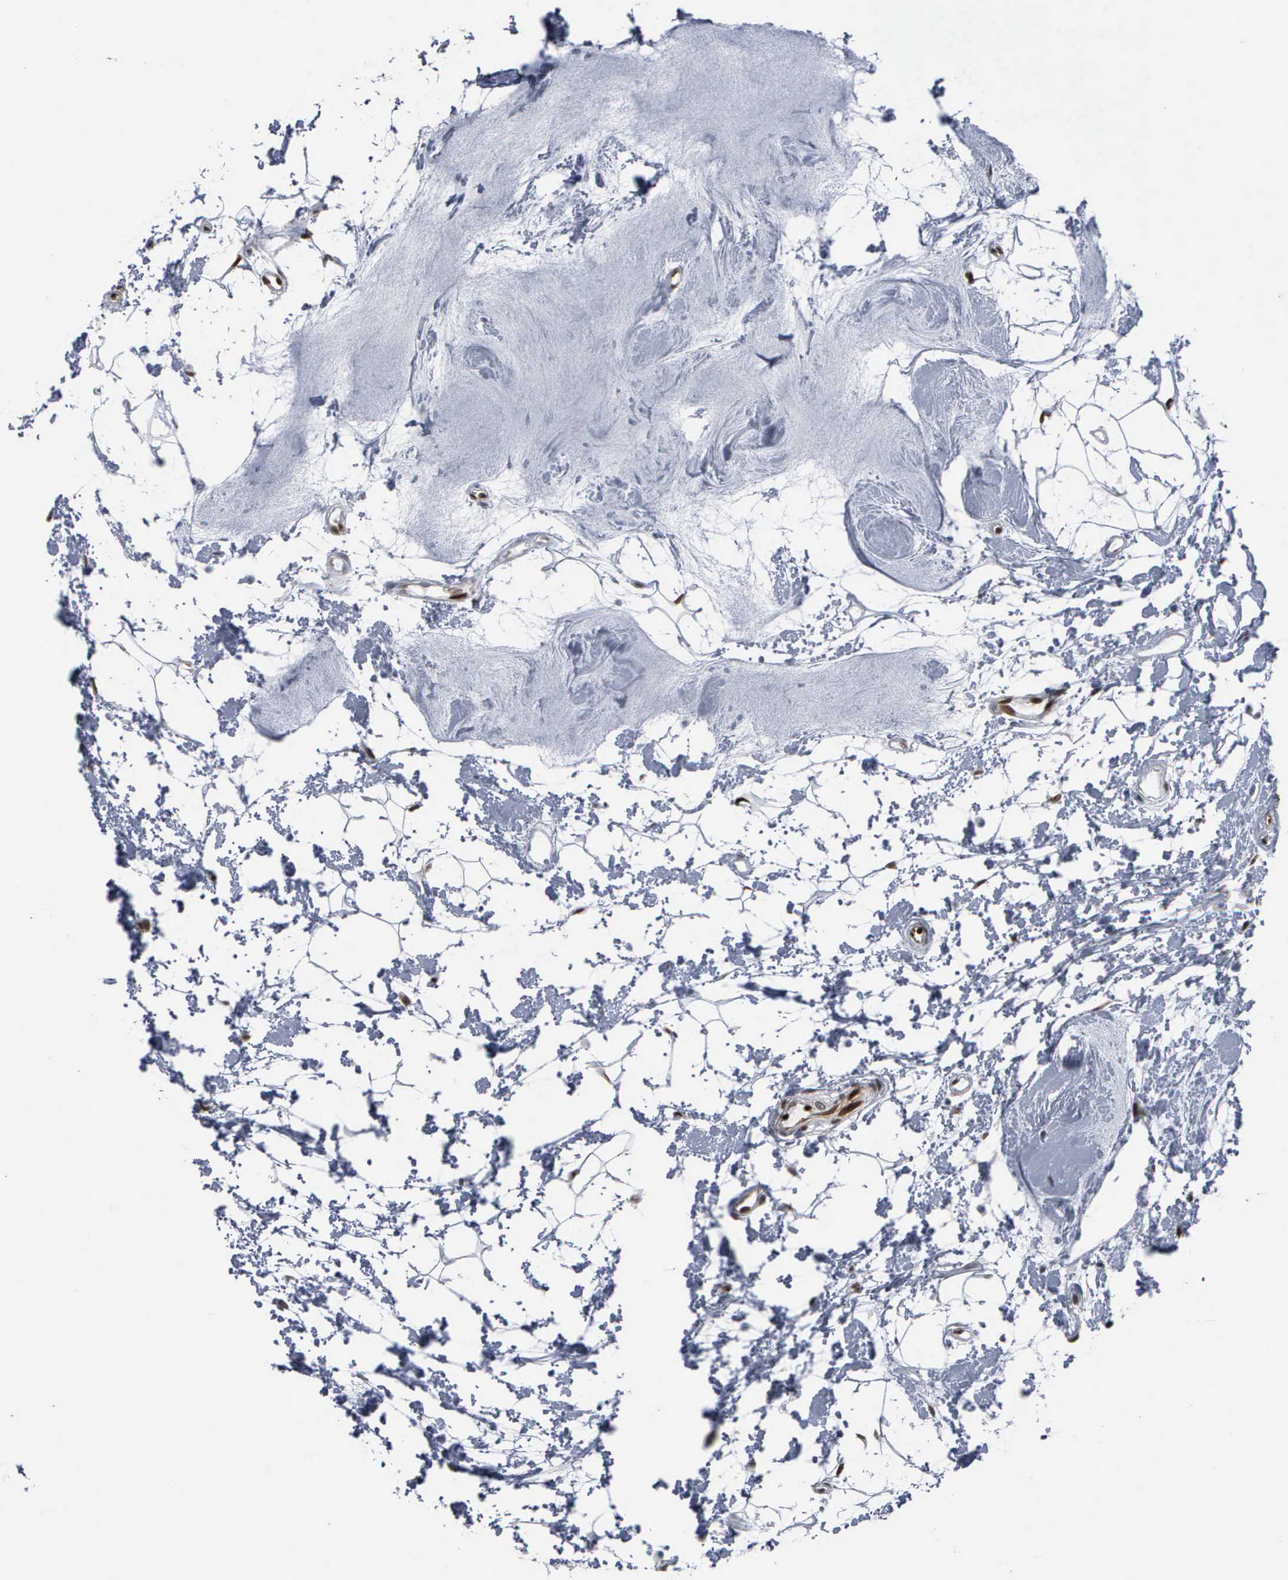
{"staining": {"intensity": "negative", "quantity": "none", "location": "none"}, "tissue": "breast cancer", "cell_type": "Tumor cells", "image_type": "cancer", "snomed": [{"axis": "morphology", "description": "Duct carcinoma"}, {"axis": "topography", "description": "Breast"}], "caption": "The image shows no significant positivity in tumor cells of breast invasive ductal carcinoma.", "gene": "FGF2", "patient": {"sex": "female", "age": 40}}